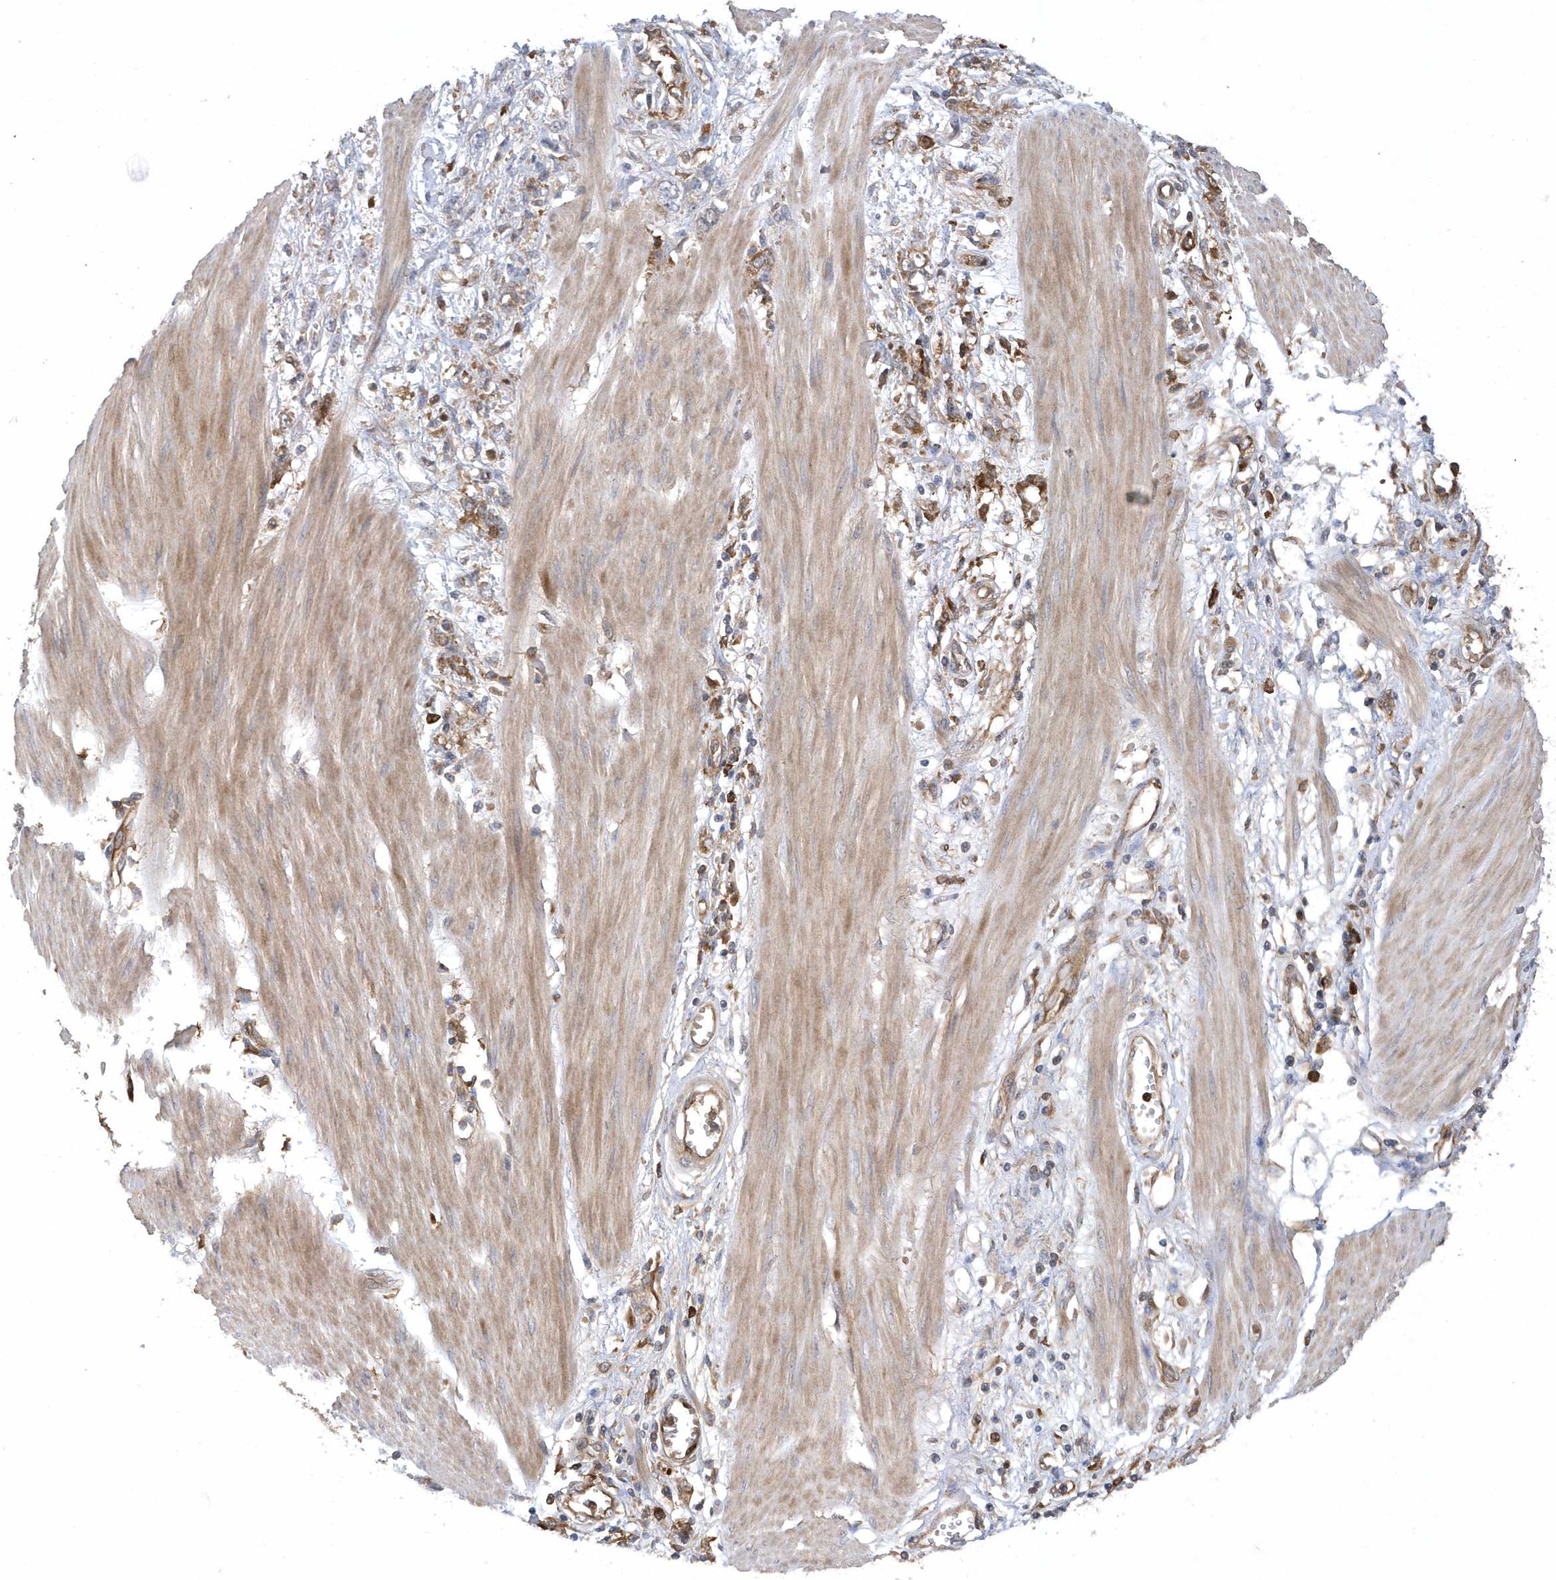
{"staining": {"intensity": "moderate", "quantity": ">75%", "location": "cytoplasmic/membranous"}, "tissue": "stomach cancer", "cell_type": "Tumor cells", "image_type": "cancer", "snomed": [{"axis": "morphology", "description": "Adenocarcinoma, NOS"}, {"axis": "topography", "description": "Stomach"}], "caption": "Adenocarcinoma (stomach) stained with a protein marker demonstrates moderate staining in tumor cells.", "gene": "PAICS", "patient": {"sex": "female", "age": 76}}